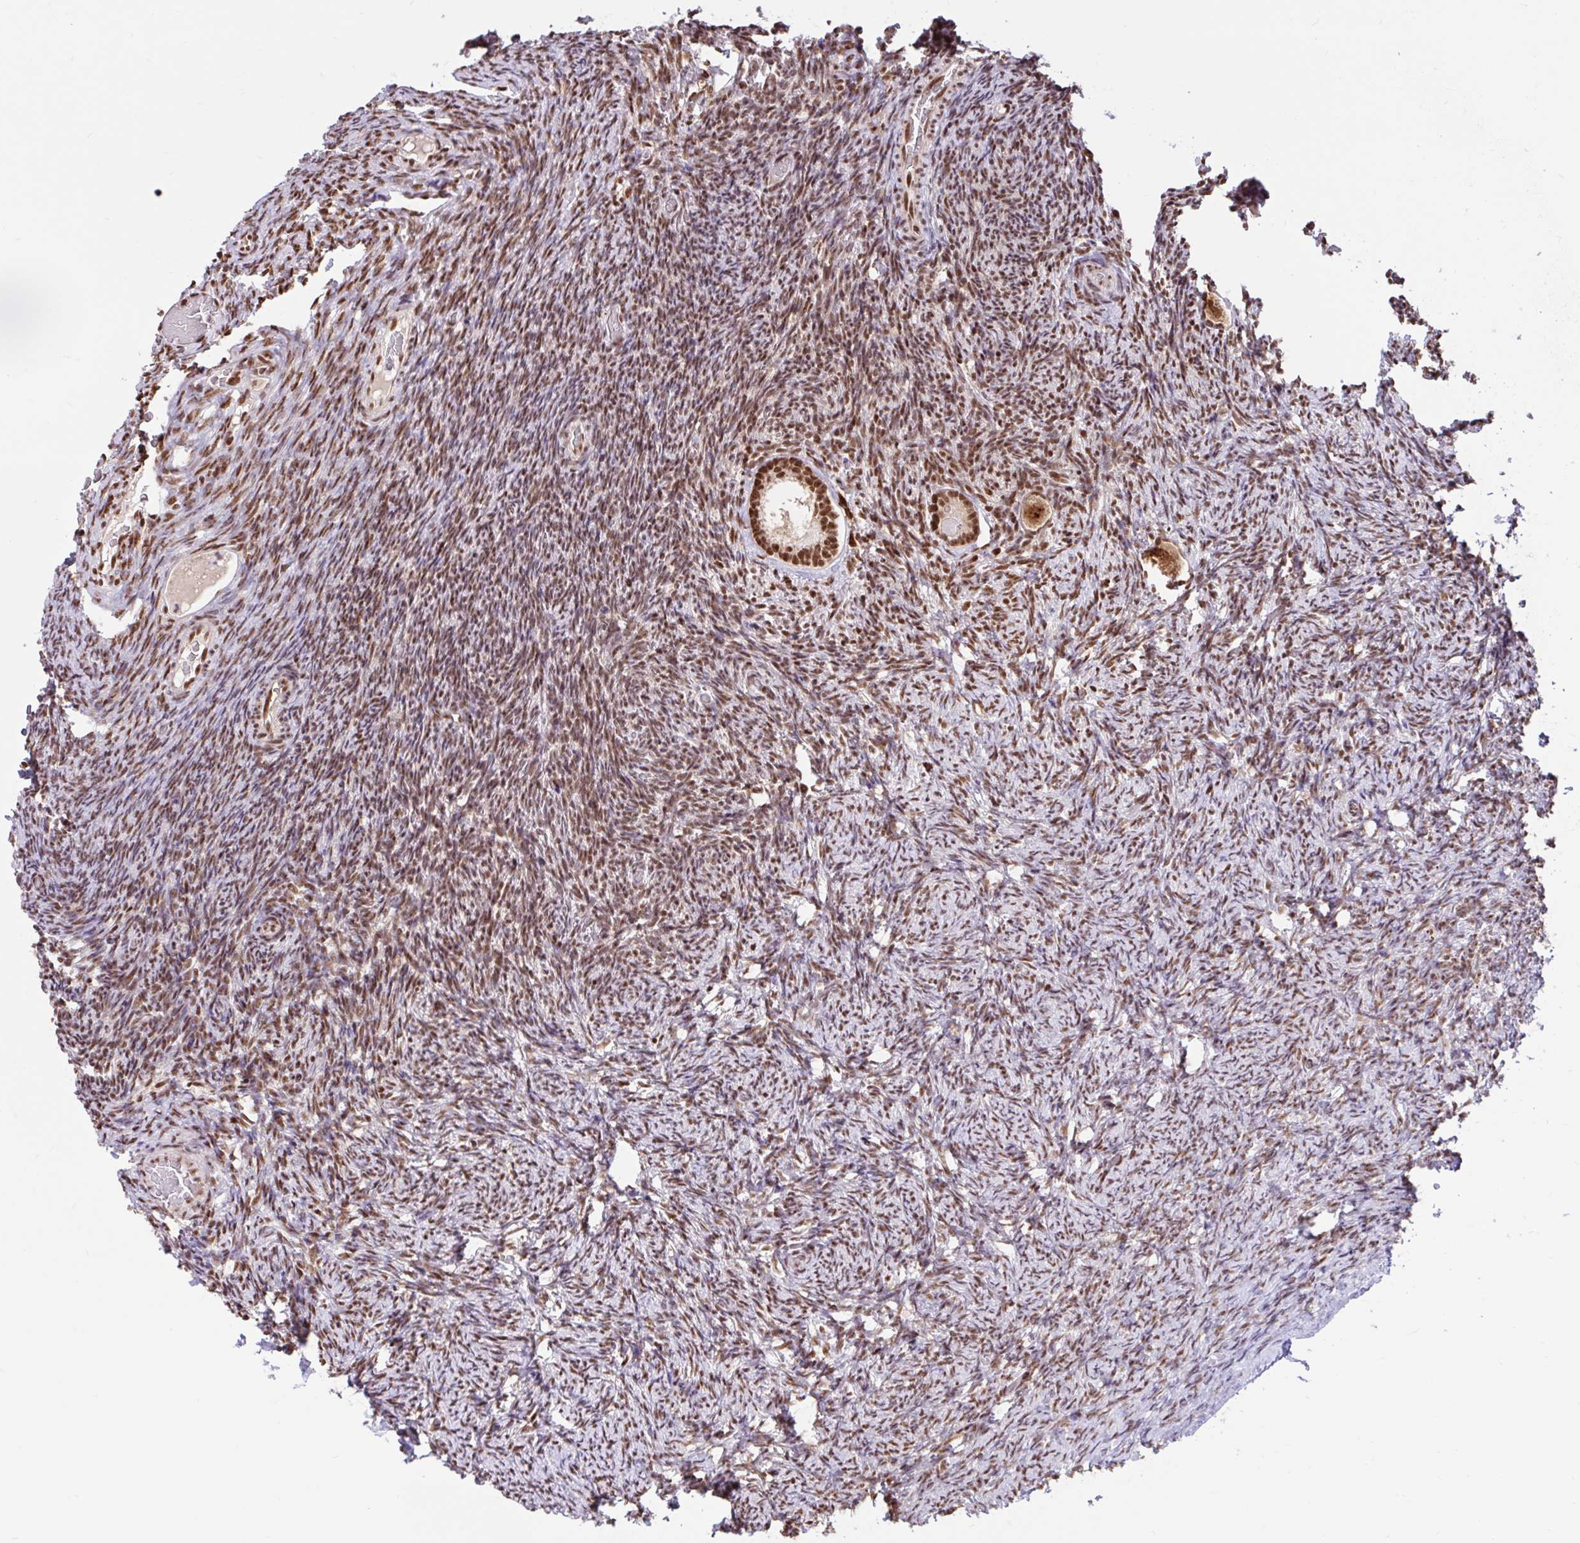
{"staining": {"intensity": "moderate", "quantity": ">75%", "location": "cytoplasmic/membranous,nuclear"}, "tissue": "ovary", "cell_type": "Follicle cells", "image_type": "normal", "snomed": [{"axis": "morphology", "description": "Normal tissue, NOS"}, {"axis": "topography", "description": "Ovary"}], "caption": "Immunohistochemical staining of normal ovary reveals medium levels of moderate cytoplasmic/membranous,nuclear staining in approximately >75% of follicle cells.", "gene": "ABCA9", "patient": {"sex": "female", "age": 34}}